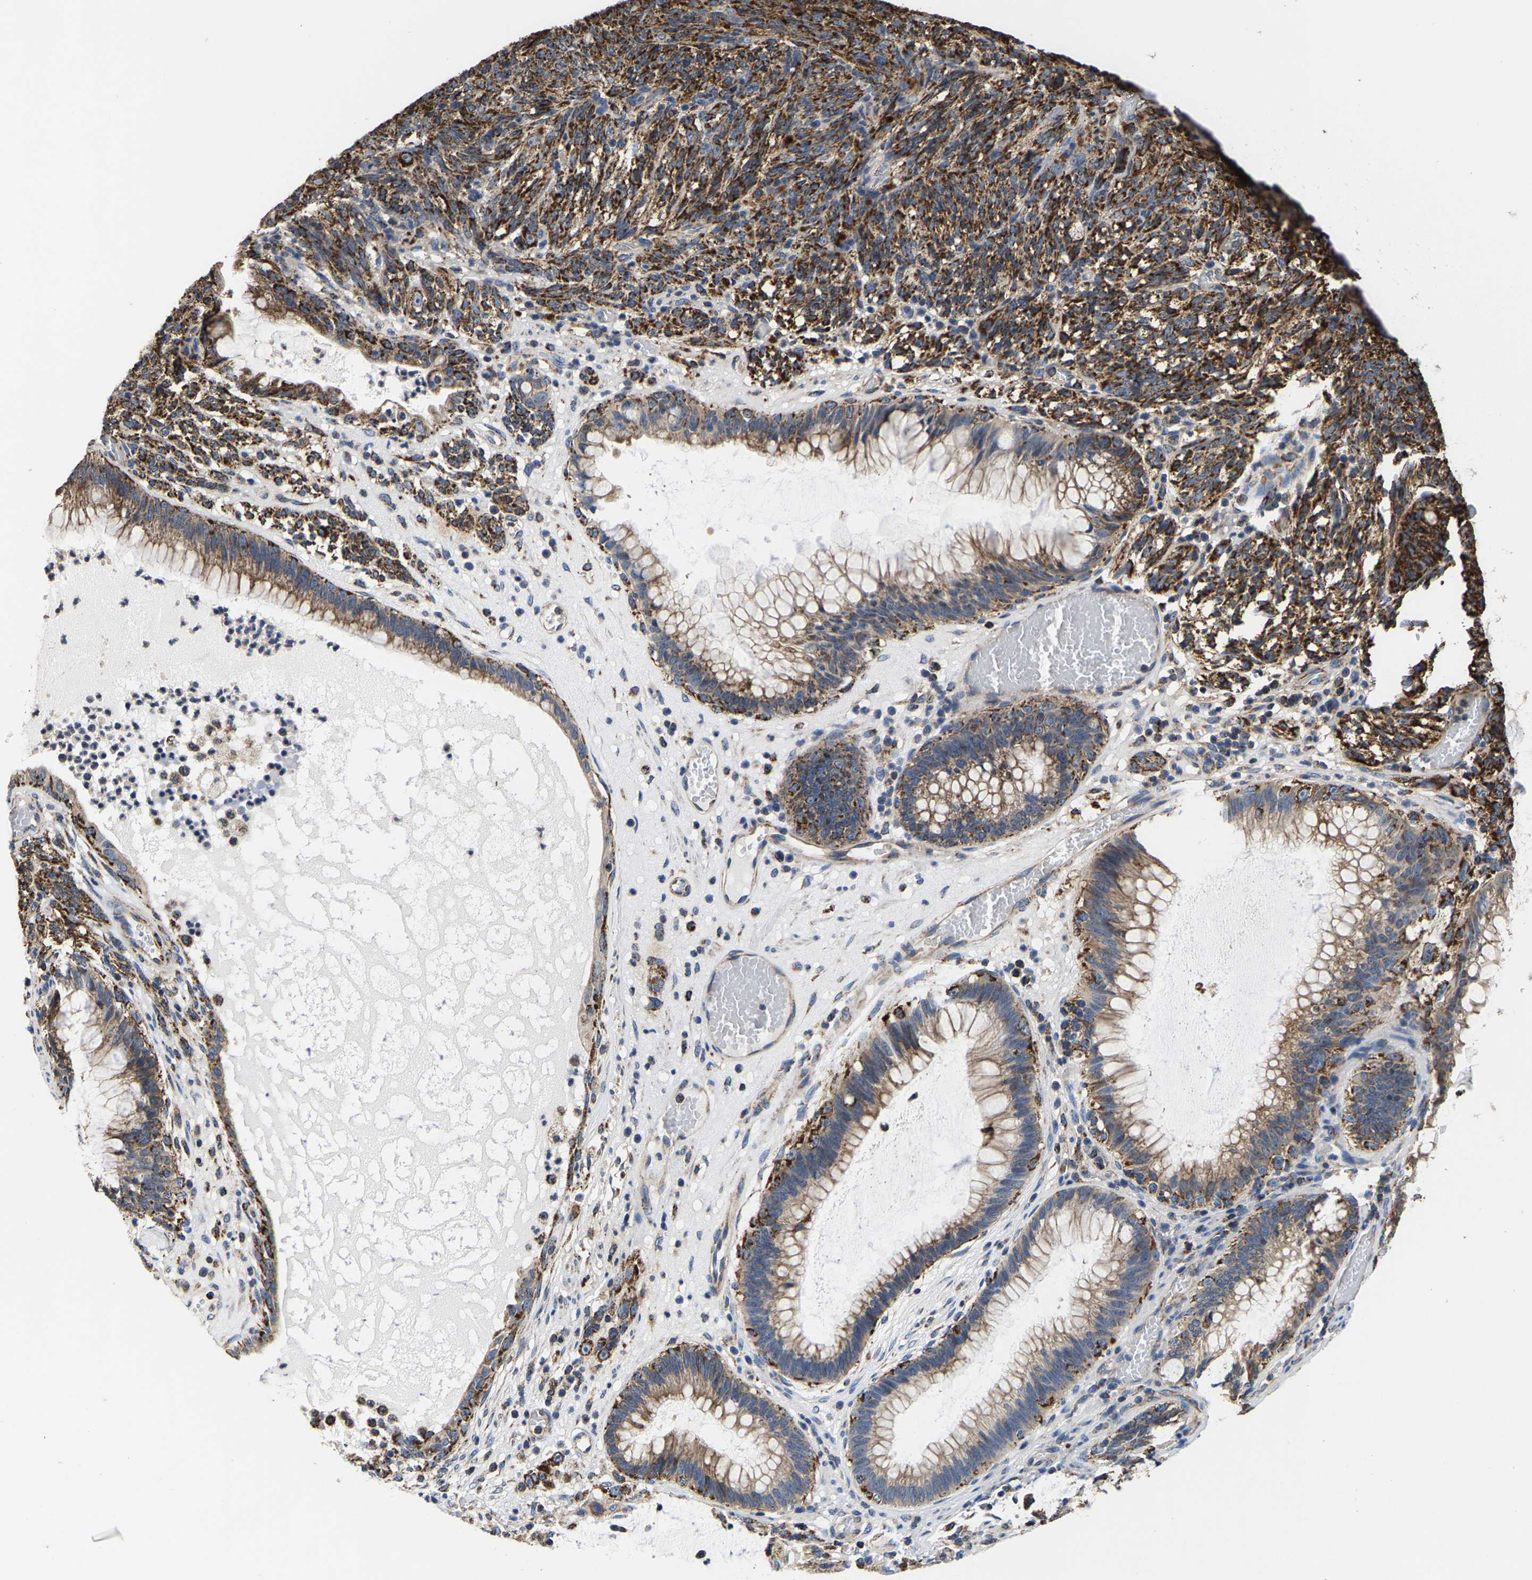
{"staining": {"intensity": "strong", "quantity": ">75%", "location": "cytoplasmic/membranous"}, "tissue": "melanoma", "cell_type": "Tumor cells", "image_type": "cancer", "snomed": [{"axis": "morphology", "description": "Malignant melanoma, NOS"}, {"axis": "topography", "description": "Rectum"}], "caption": "Tumor cells reveal strong cytoplasmic/membranous staining in approximately >75% of cells in malignant melanoma.", "gene": "SHMT2", "patient": {"sex": "female", "age": 81}}